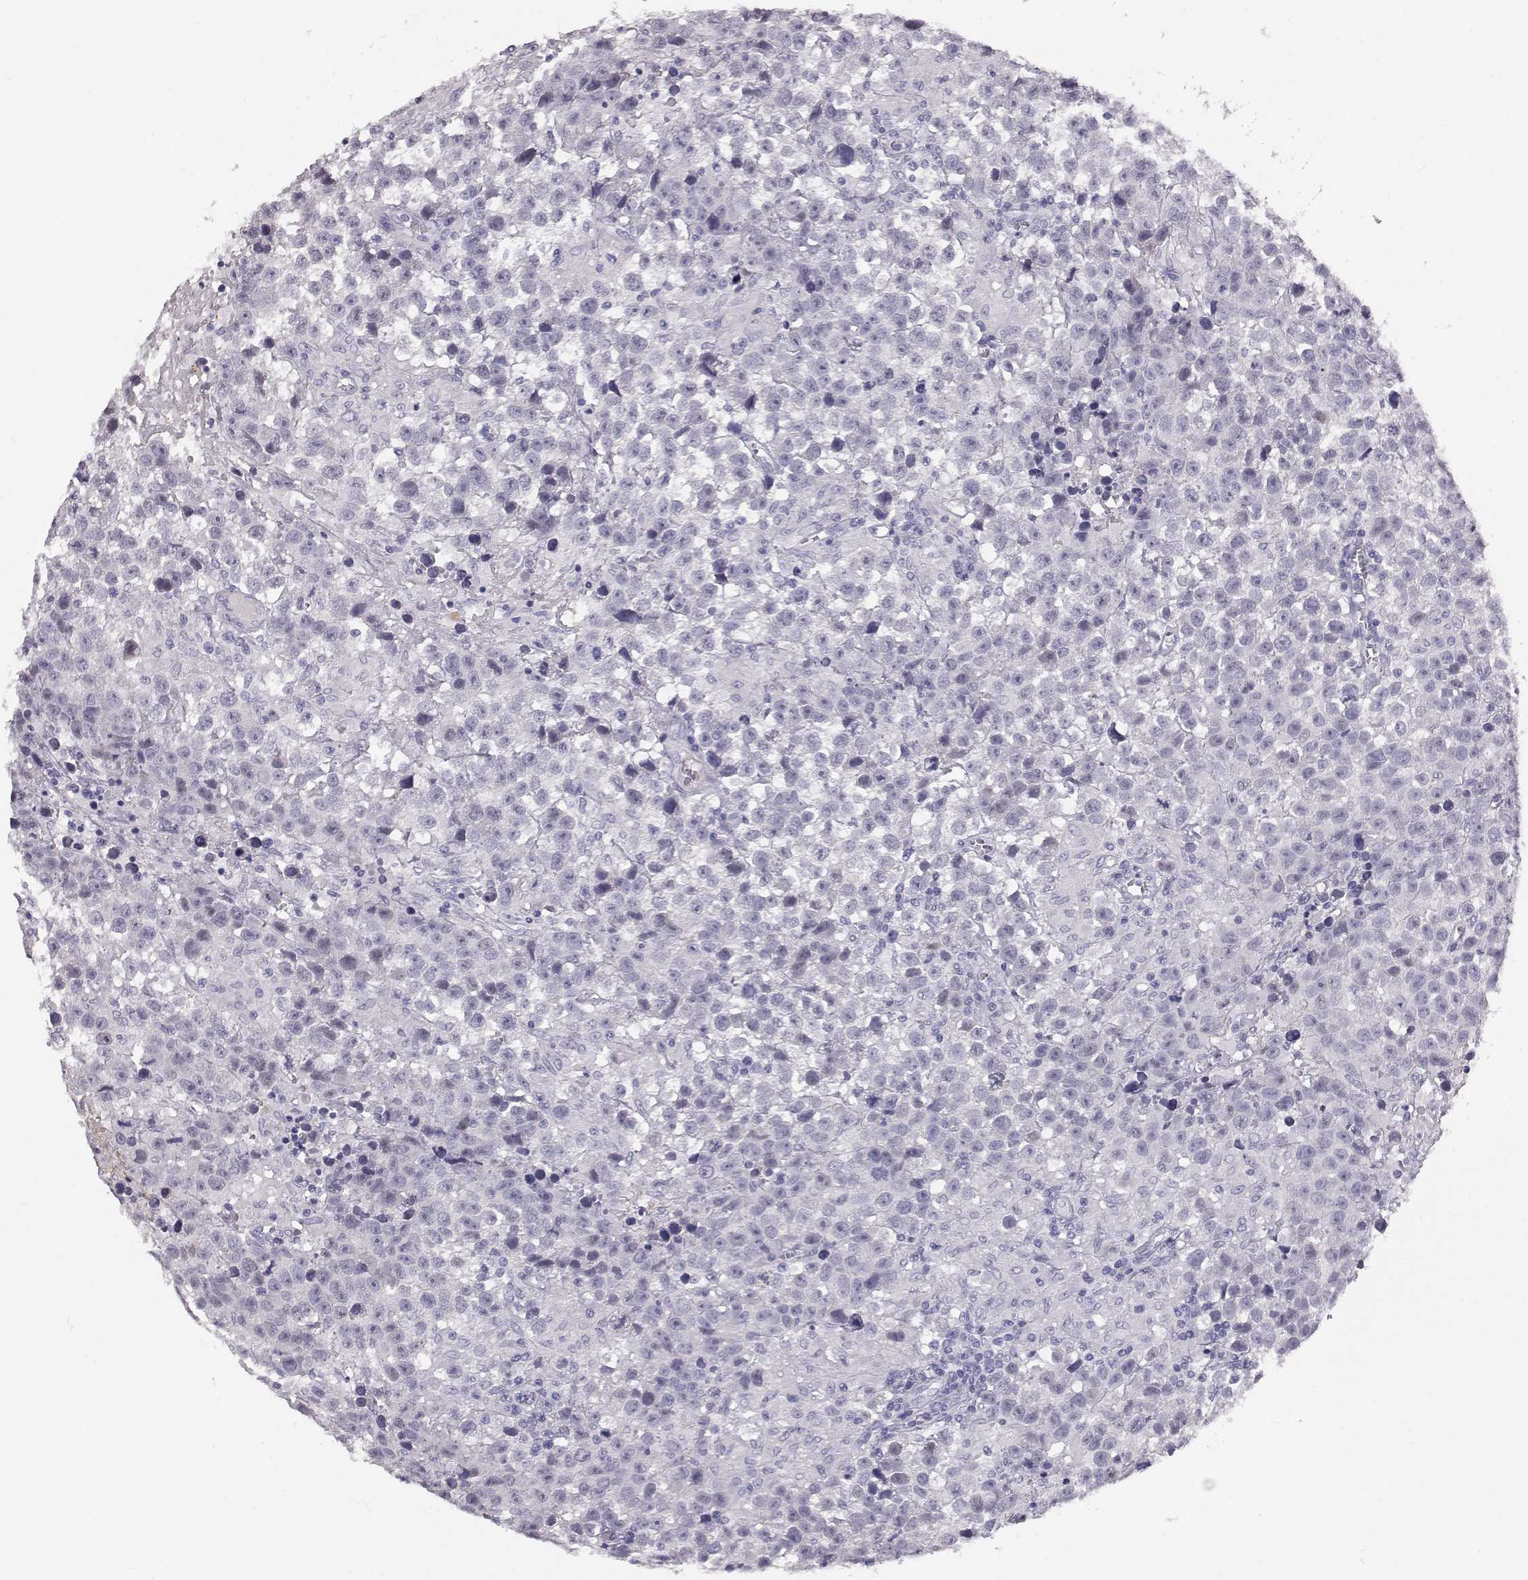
{"staining": {"intensity": "negative", "quantity": "none", "location": "none"}, "tissue": "testis cancer", "cell_type": "Tumor cells", "image_type": "cancer", "snomed": [{"axis": "morphology", "description": "Seminoma, NOS"}, {"axis": "topography", "description": "Testis"}], "caption": "The image demonstrates no significant positivity in tumor cells of seminoma (testis). The staining is performed using DAB (3,3'-diaminobenzidine) brown chromogen with nuclei counter-stained in using hematoxylin.", "gene": "KRTAP16-1", "patient": {"sex": "male", "age": 43}}